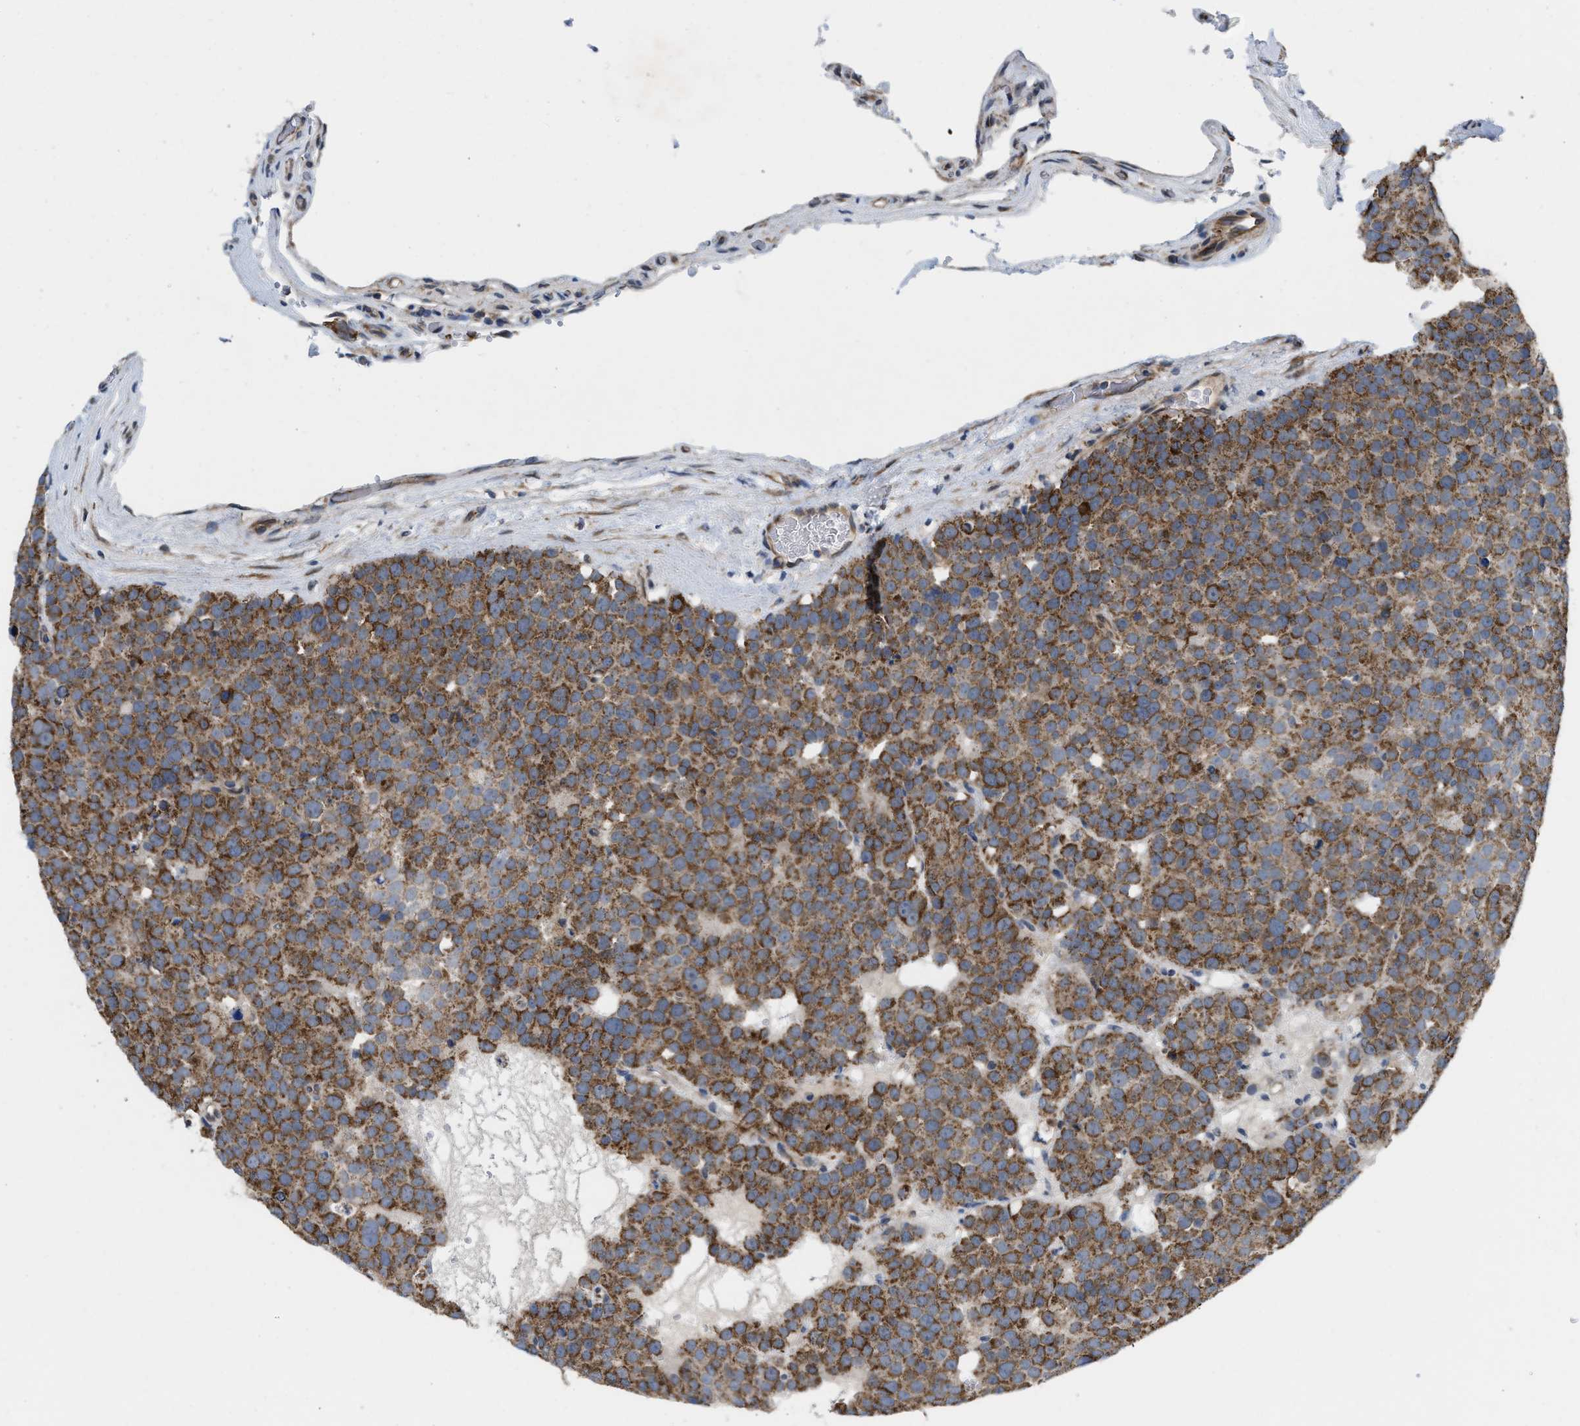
{"staining": {"intensity": "strong", "quantity": ">75%", "location": "cytoplasmic/membranous"}, "tissue": "testis cancer", "cell_type": "Tumor cells", "image_type": "cancer", "snomed": [{"axis": "morphology", "description": "Seminoma, NOS"}, {"axis": "topography", "description": "Testis"}], "caption": "Immunohistochemical staining of human testis cancer reveals high levels of strong cytoplasmic/membranous positivity in approximately >75% of tumor cells.", "gene": "EOGT", "patient": {"sex": "male", "age": 71}}